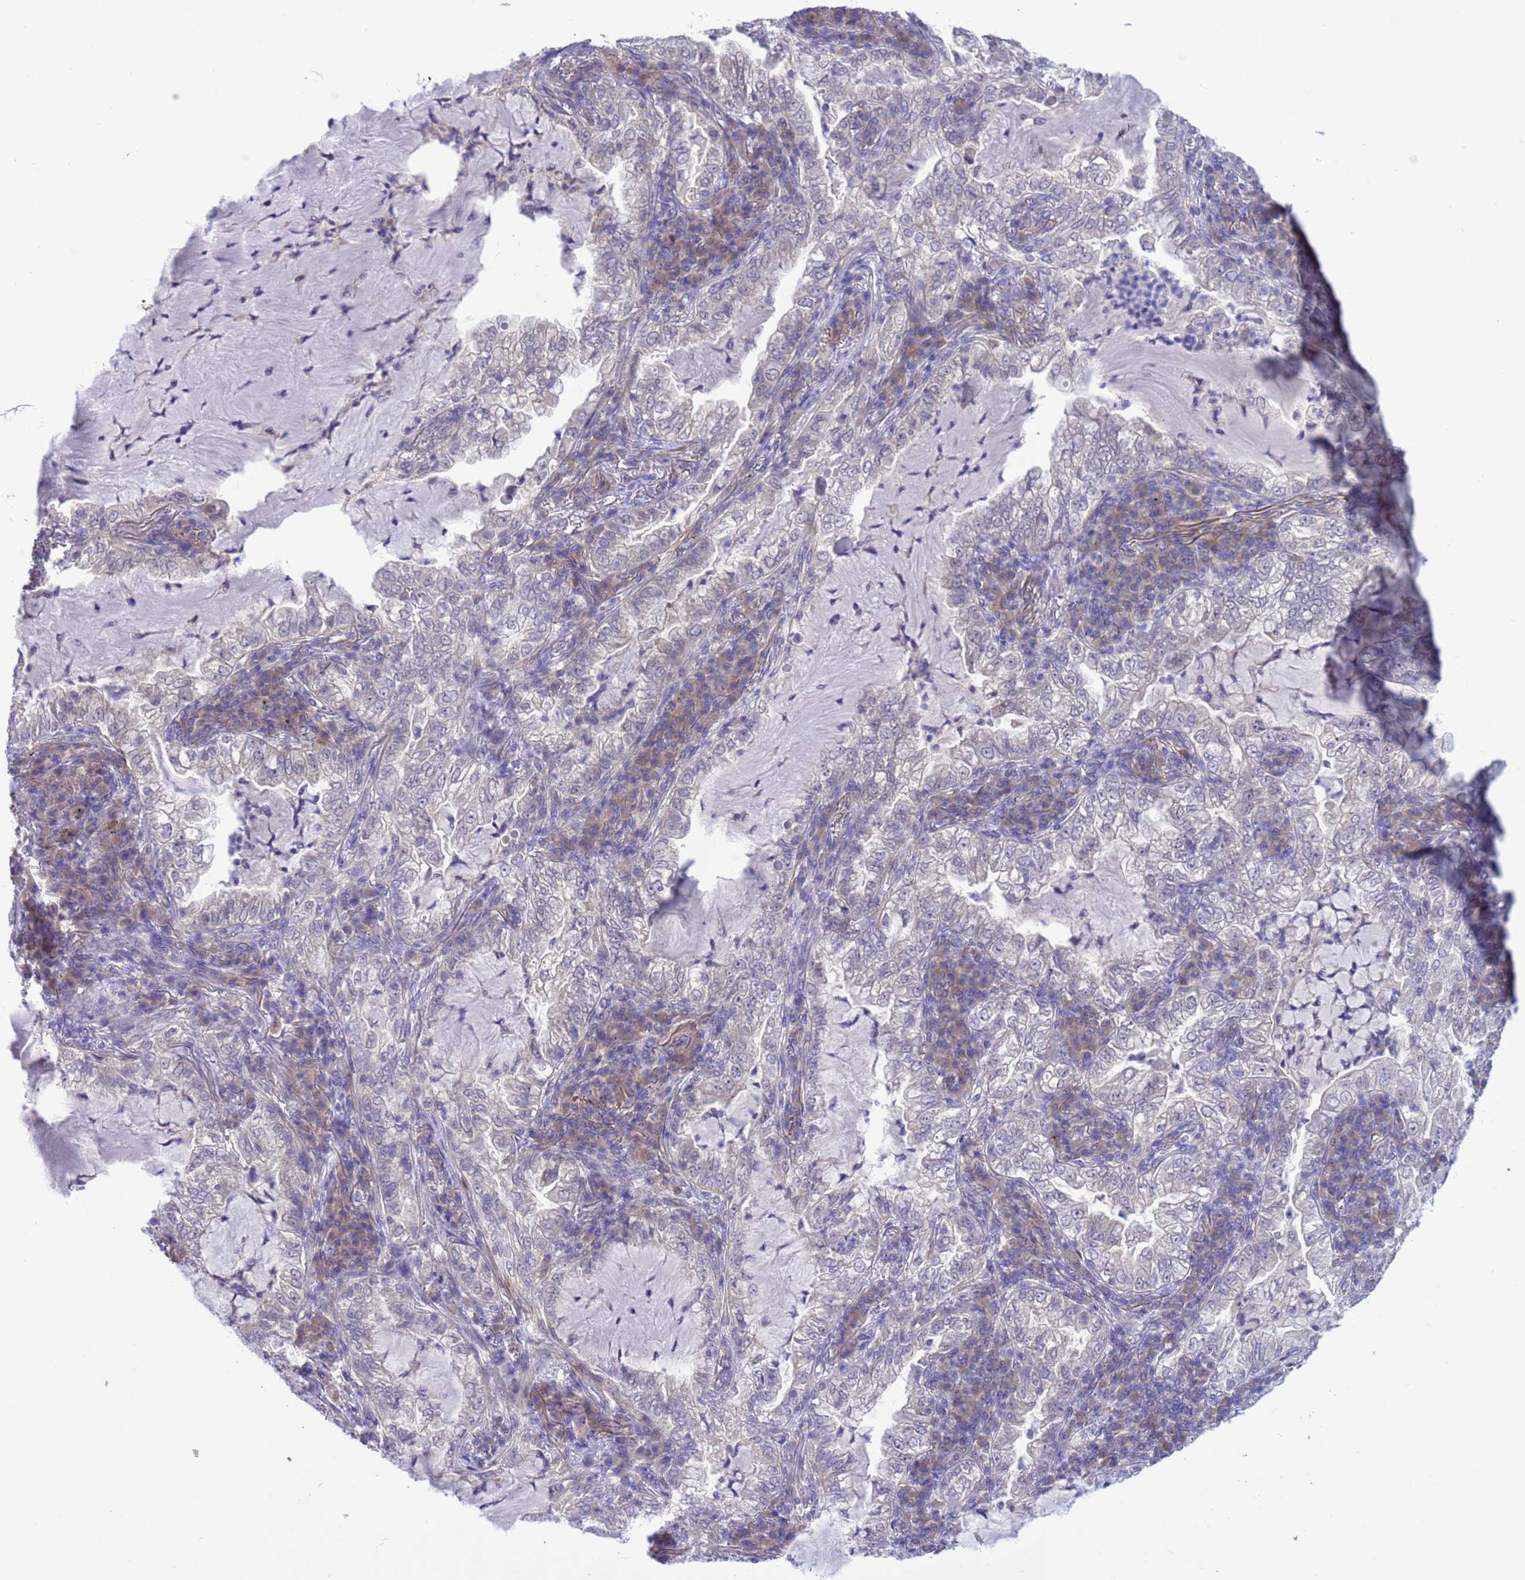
{"staining": {"intensity": "negative", "quantity": "none", "location": "none"}, "tissue": "lung cancer", "cell_type": "Tumor cells", "image_type": "cancer", "snomed": [{"axis": "morphology", "description": "Adenocarcinoma, NOS"}, {"axis": "topography", "description": "Lung"}], "caption": "Histopathology image shows no significant protein staining in tumor cells of adenocarcinoma (lung). Nuclei are stained in blue.", "gene": "ZNF461", "patient": {"sex": "female", "age": 73}}